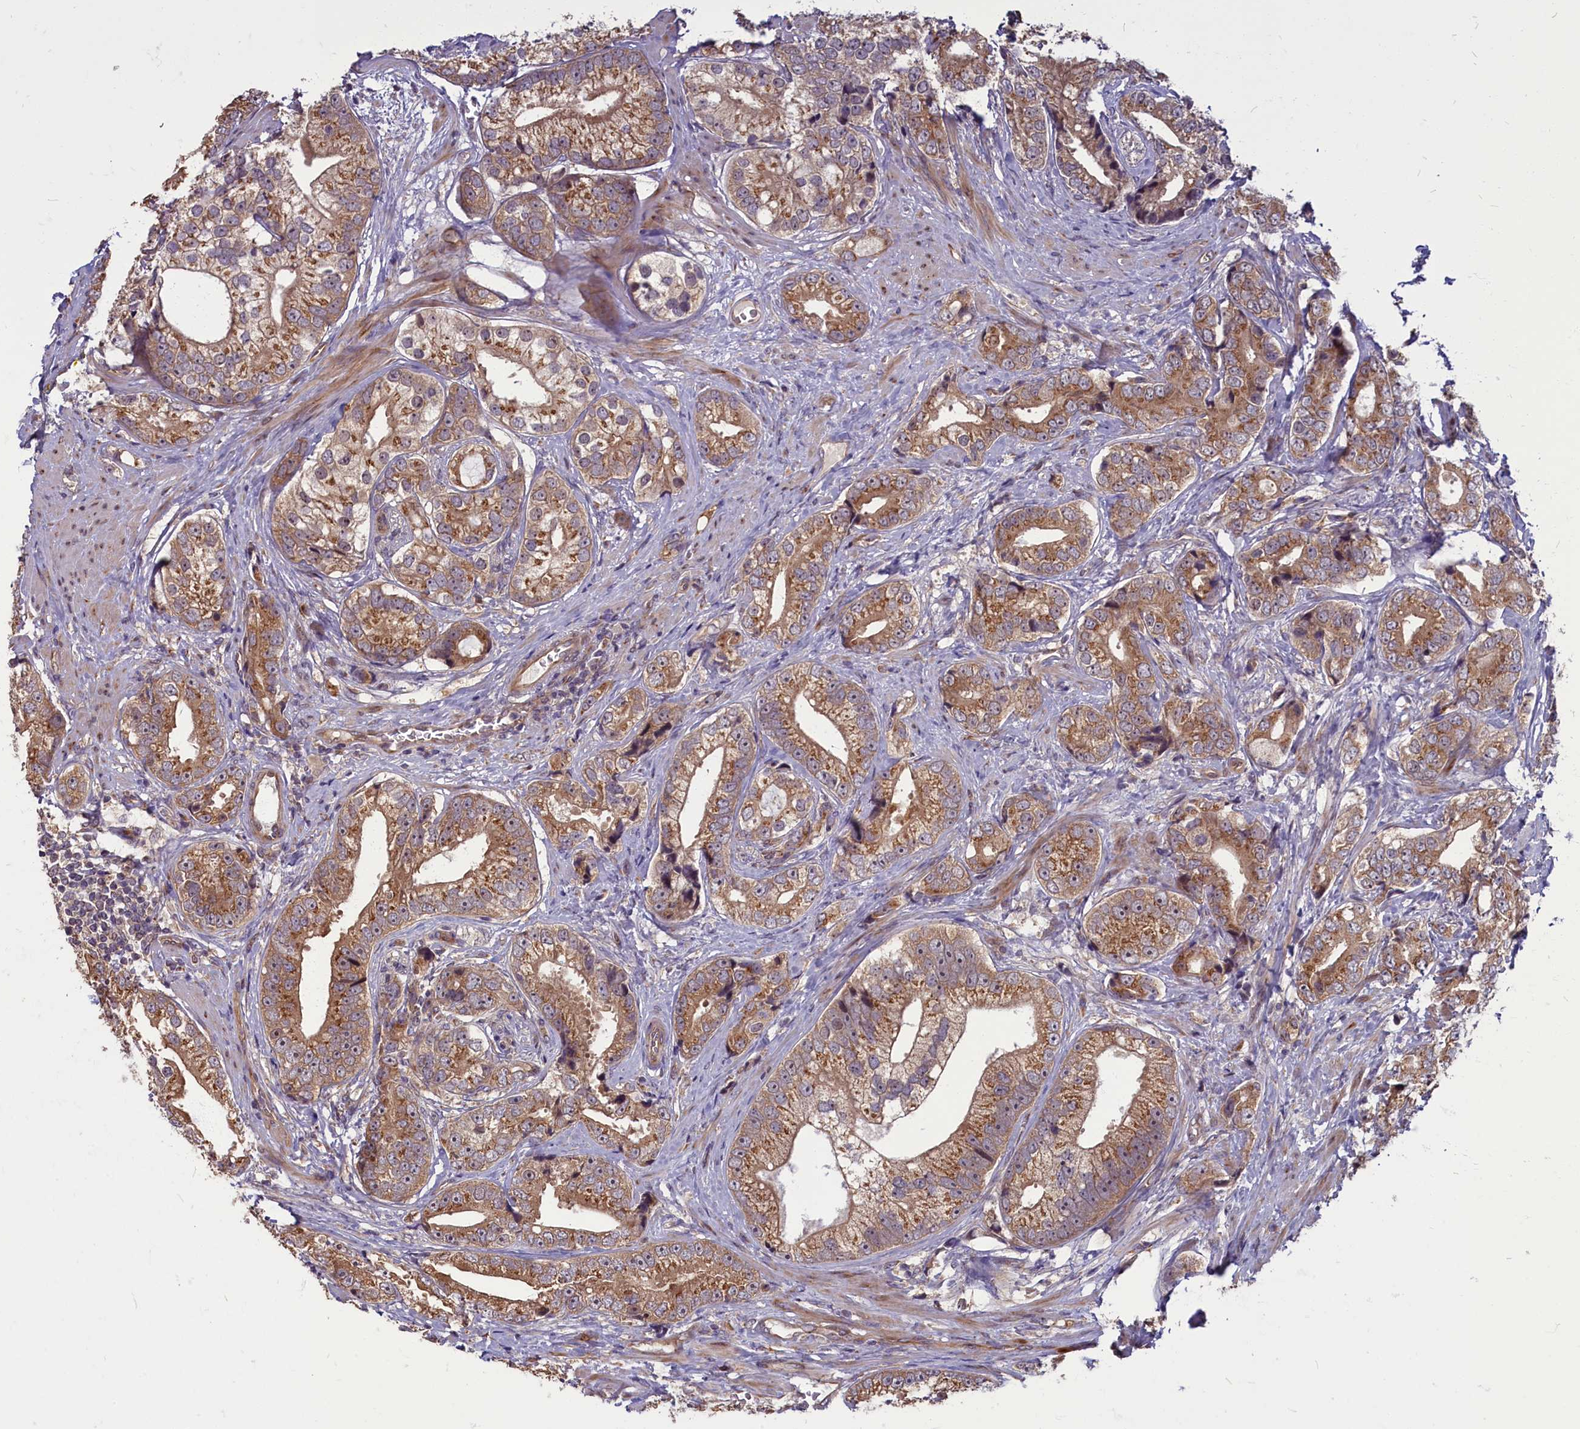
{"staining": {"intensity": "moderate", "quantity": ">75%", "location": "cytoplasmic/membranous"}, "tissue": "prostate cancer", "cell_type": "Tumor cells", "image_type": "cancer", "snomed": [{"axis": "morphology", "description": "Adenocarcinoma, High grade"}, {"axis": "topography", "description": "Prostate"}], "caption": "Prostate cancer (adenocarcinoma (high-grade)) was stained to show a protein in brown. There is medium levels of moderate cytoplasmic/membranous staining in about >75% of tumor cells.", "gene": "MYCBP", "patient": {"sex": "male", "age": 75}}